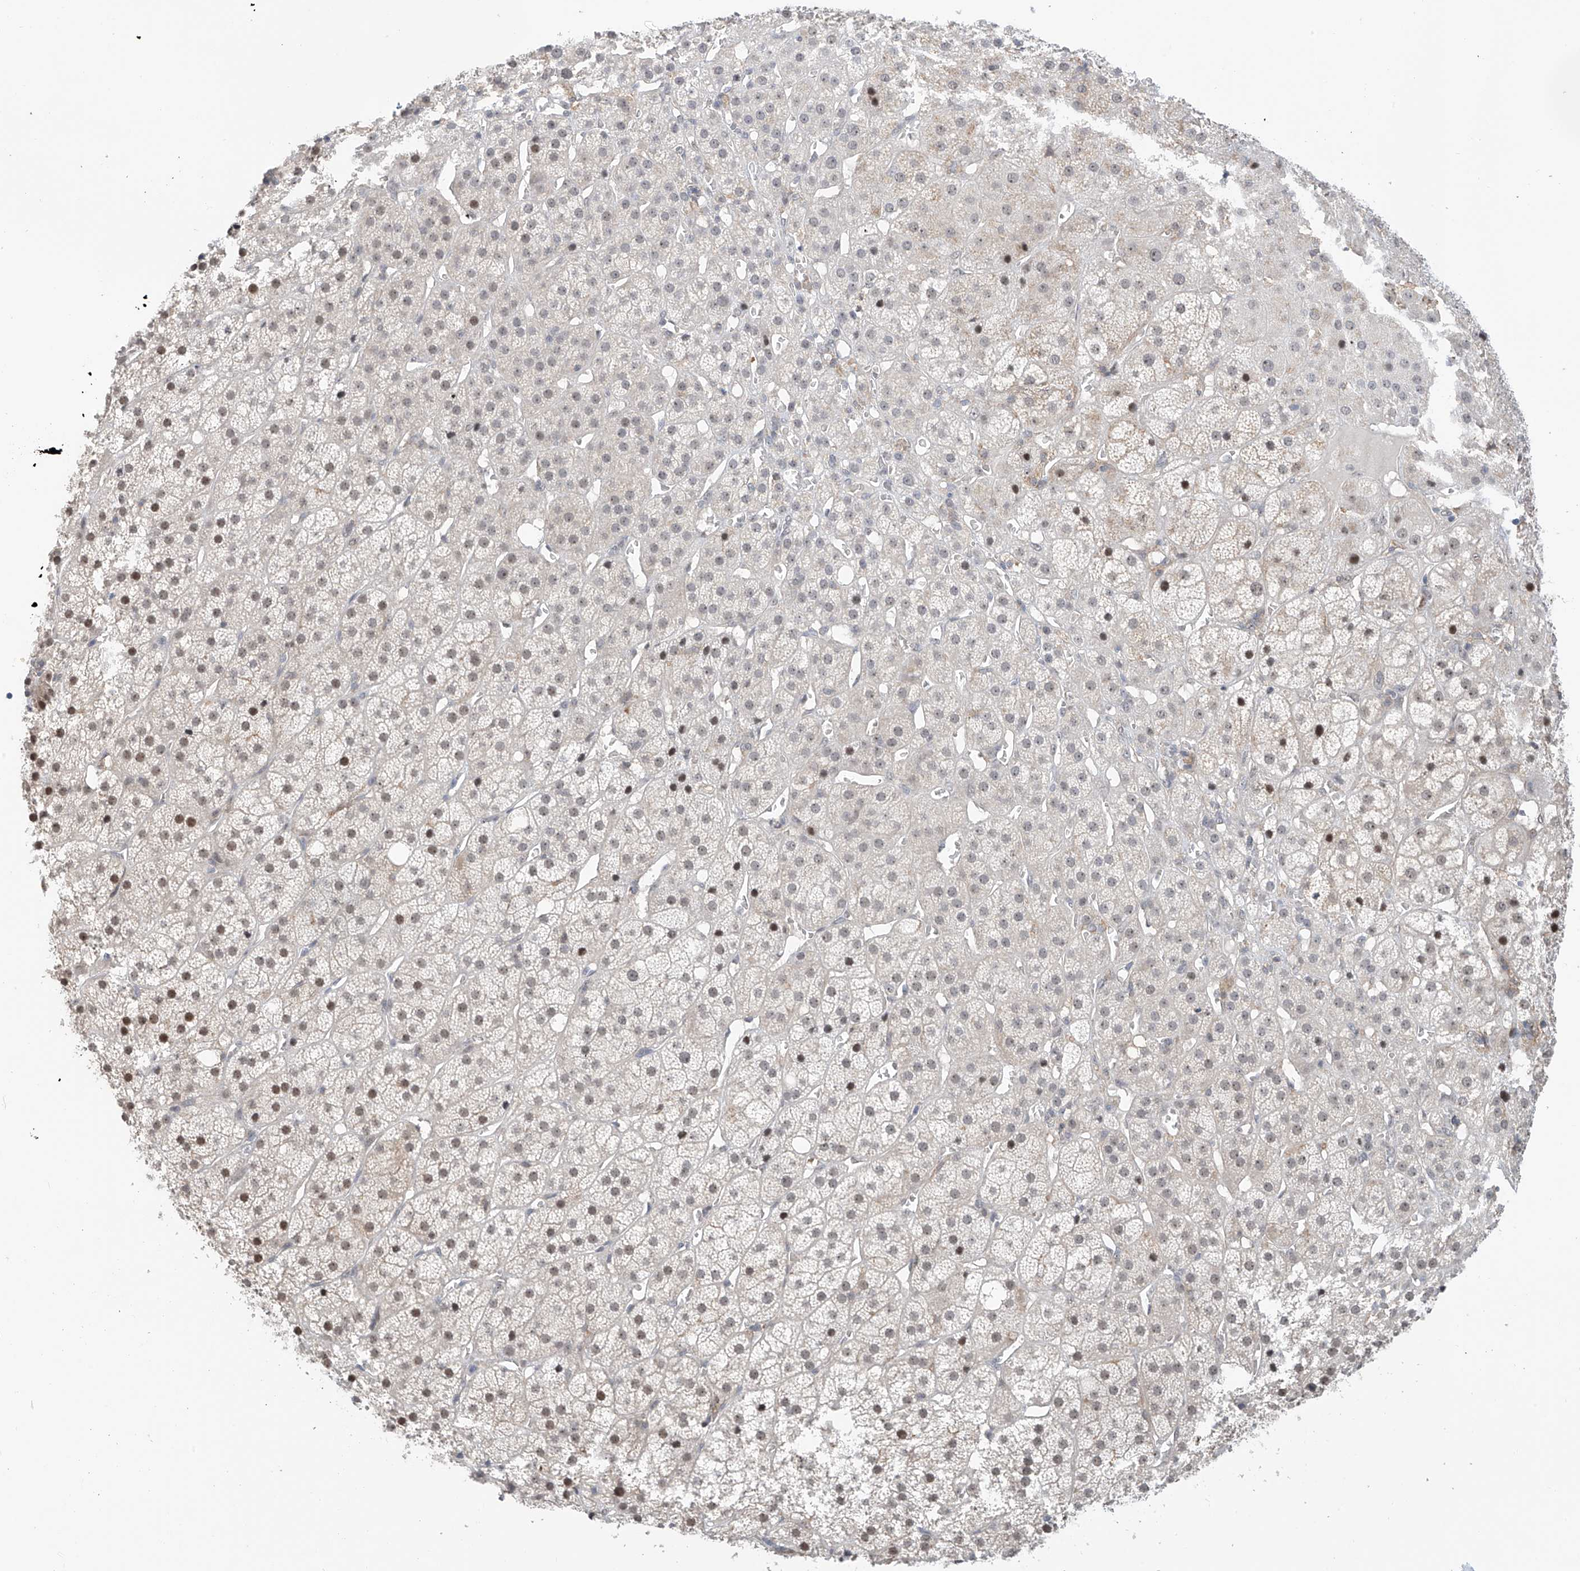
{"staining": {"intensity": "weak", "quantity": "<25%", "location": "nuclear"}, "tissue": "adrenal gland", "cell_type": "Glandular cells", "image_type": "normal", "snomed": [{"axis": "morphology", "description": "Normal tissue, NOS"}, {"axis": "topography", "description": "Adrenal gland"}], "caption": "This is an immunohistochemistry (IHC) micrograph of unremarkable adrenal gland. There is no expression in glandular cells.", "gene": "C1orf131", "patient": {"sex": "female", "age": 57}}